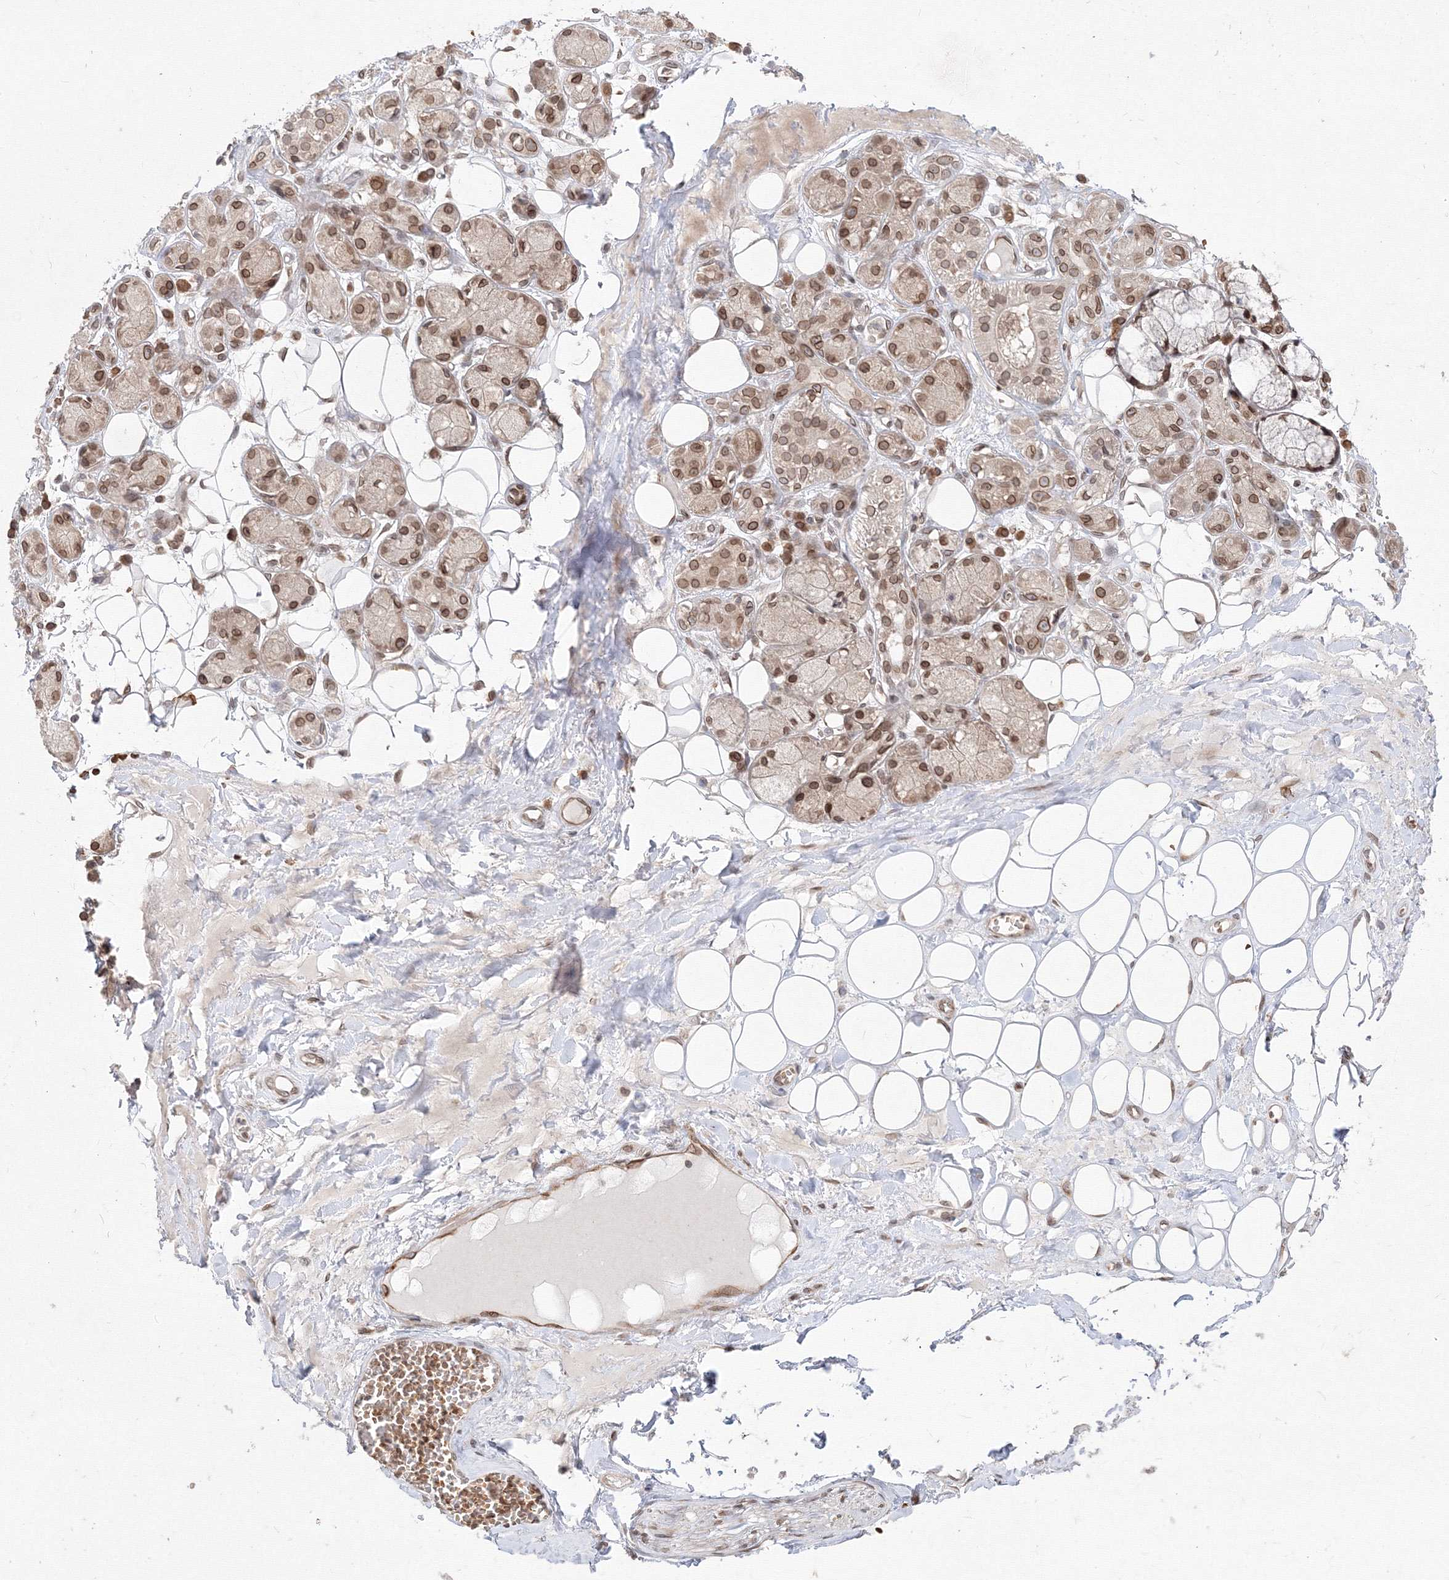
{"staining": {"intensity": "moderate", "quantity": ">75%", "location": "nuclear"}, "tissue": "adipose tissue", "cell_type": "Adipocytes", "image_type": "normal", "snomed": [{"axis": "morphology", "description": "Normal tissue, NOS"}, {"axis": "morphology", "description": "Inflammation, NOS"}, {"axis": "topography", "description": "Salivary gland"}, {"axis": "topography", "description": "Peripheral nerve tissue"}], "caption": "DAB (3,3'-diaminobenzidine) immunohistochemical staining of unremarkable adipose tissue displays moderate nuclear protein positivity in about >75% of adipocytes.", "gene": "DNAJB2", "patient": {"sex": "female", "age": 75}}